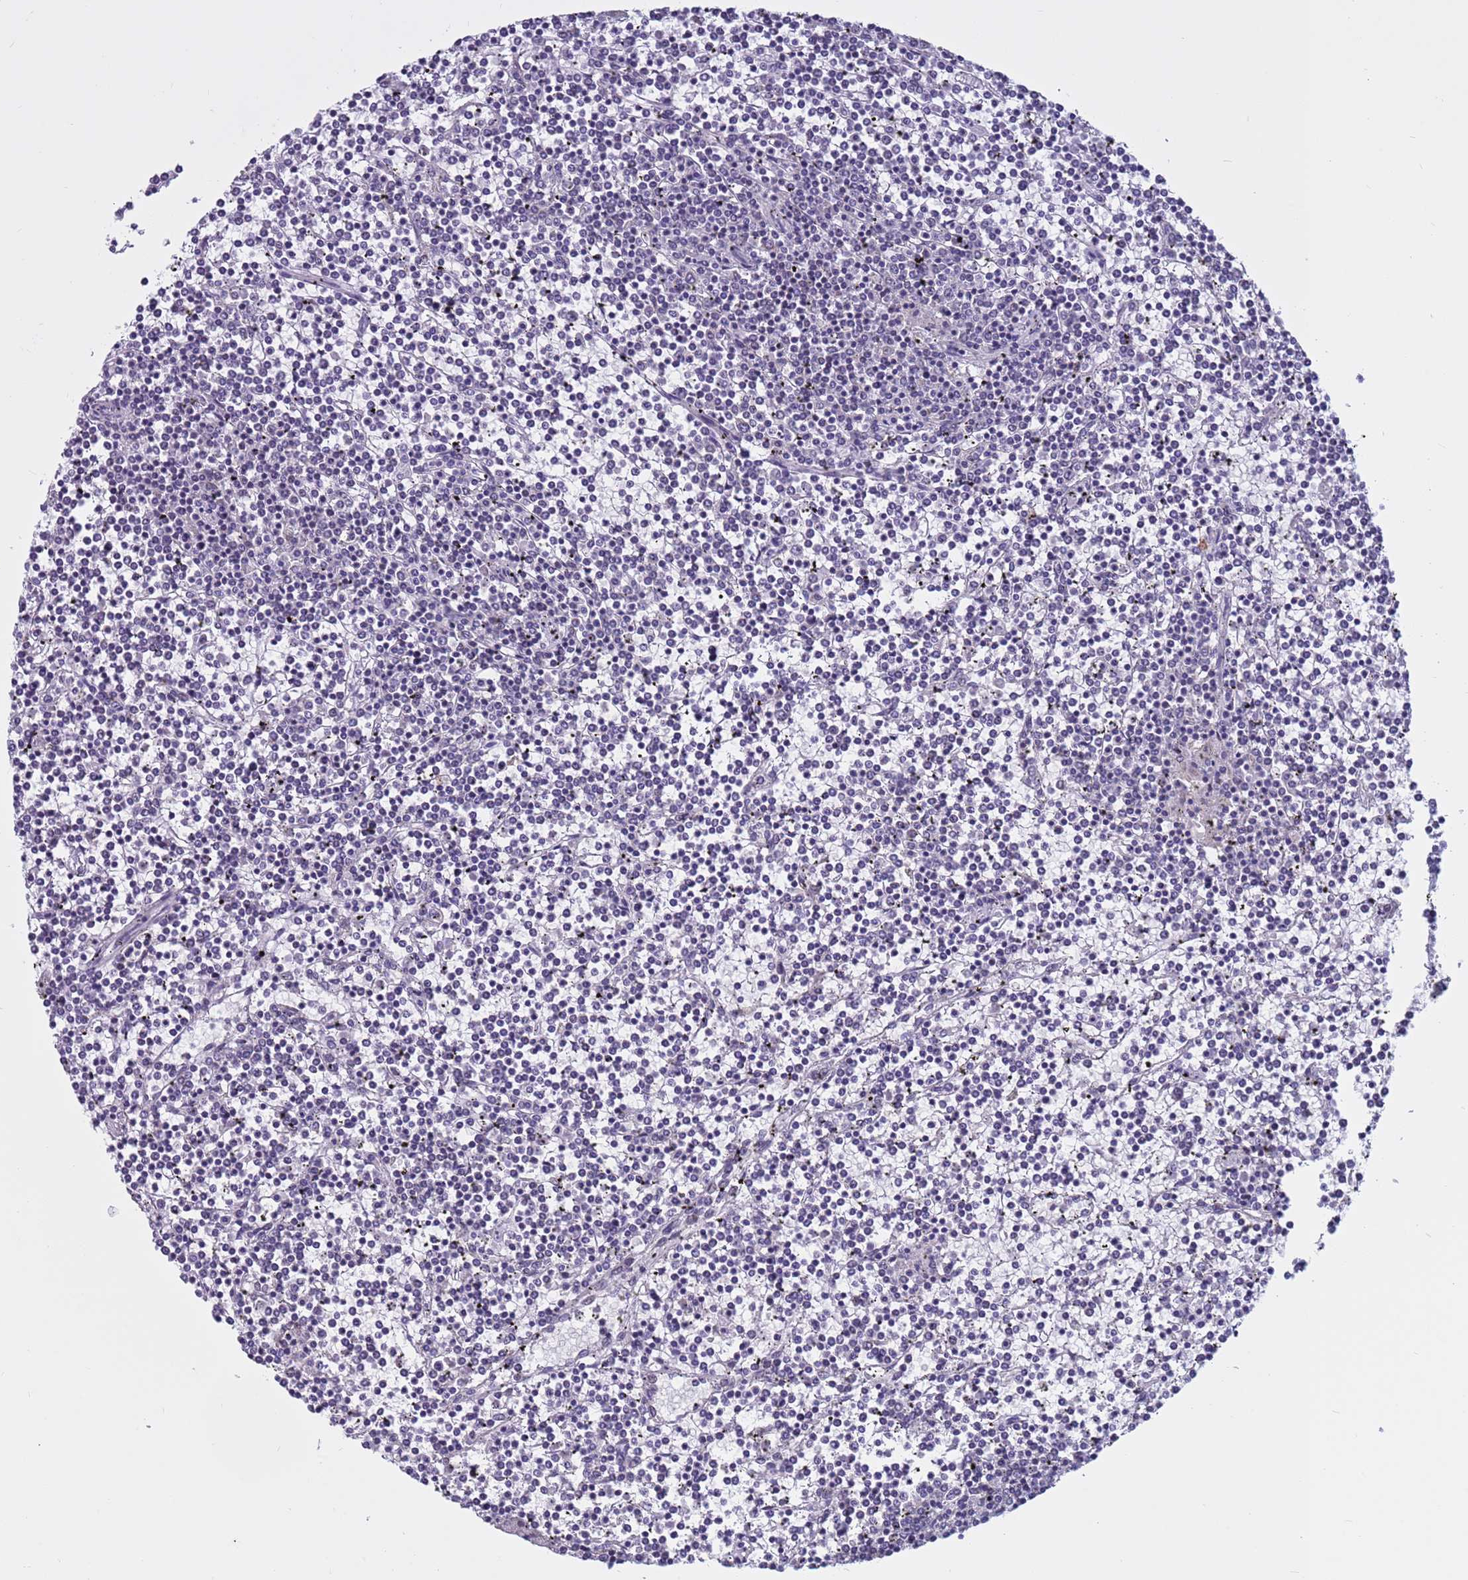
{"staining": {"intensity": "negative", "quantity": "none", "location": "none"}, "tissue": "lymphoma", "cell_type": "Tumor cells", "image_type": "cancer", "snomed": [{"axis": "morphology", "description": "Malignant lymphoma, non-Hodgkin's type, Low grade"}, {"axis": "topography", "description": "Spleen"}], "caption": "The image shows no staining of tumor cells in lymphoma.", "gene": "CDK2AP2", "patient": {"sex": "female", "age": 19}}